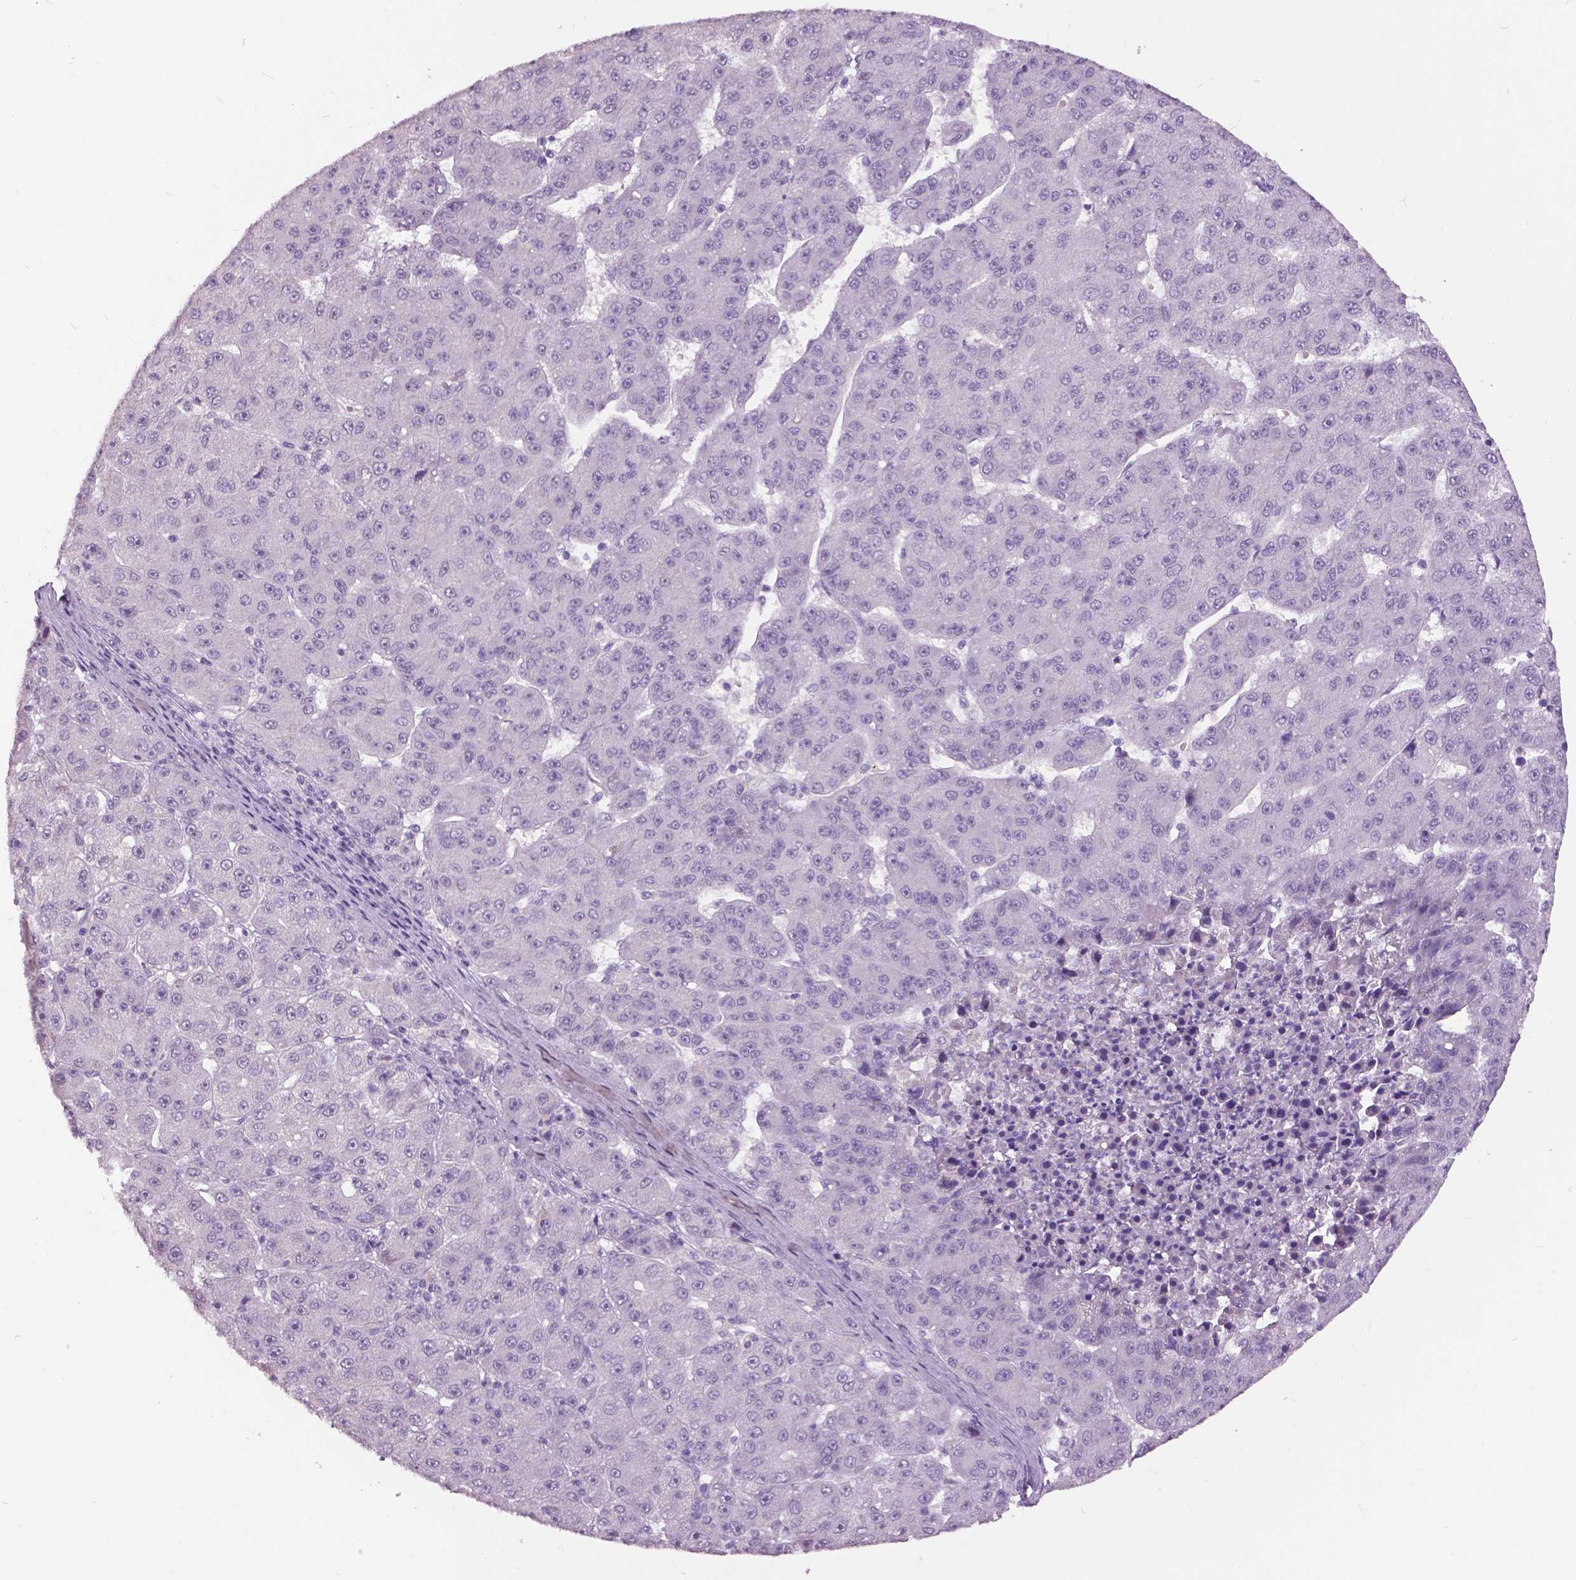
{"staining": {"intensity": "negative", "quantity": "none", "location": "none"}, "tissue": "liver cancer", "cell_type": "Tumor cells", "image_type": "cancer", "snomed": [{"axis": "morphology", "description": "Carcinoma, Hepatocellular, NOS"}, {"axis": "topography", "description": "Liver"}], "caption": "Tumor cells are negative for protein expression in human hepatocellular carcinoma (liver).", "gene": "GRIN2A", "patient": {"sex": "male", "age": 67}}